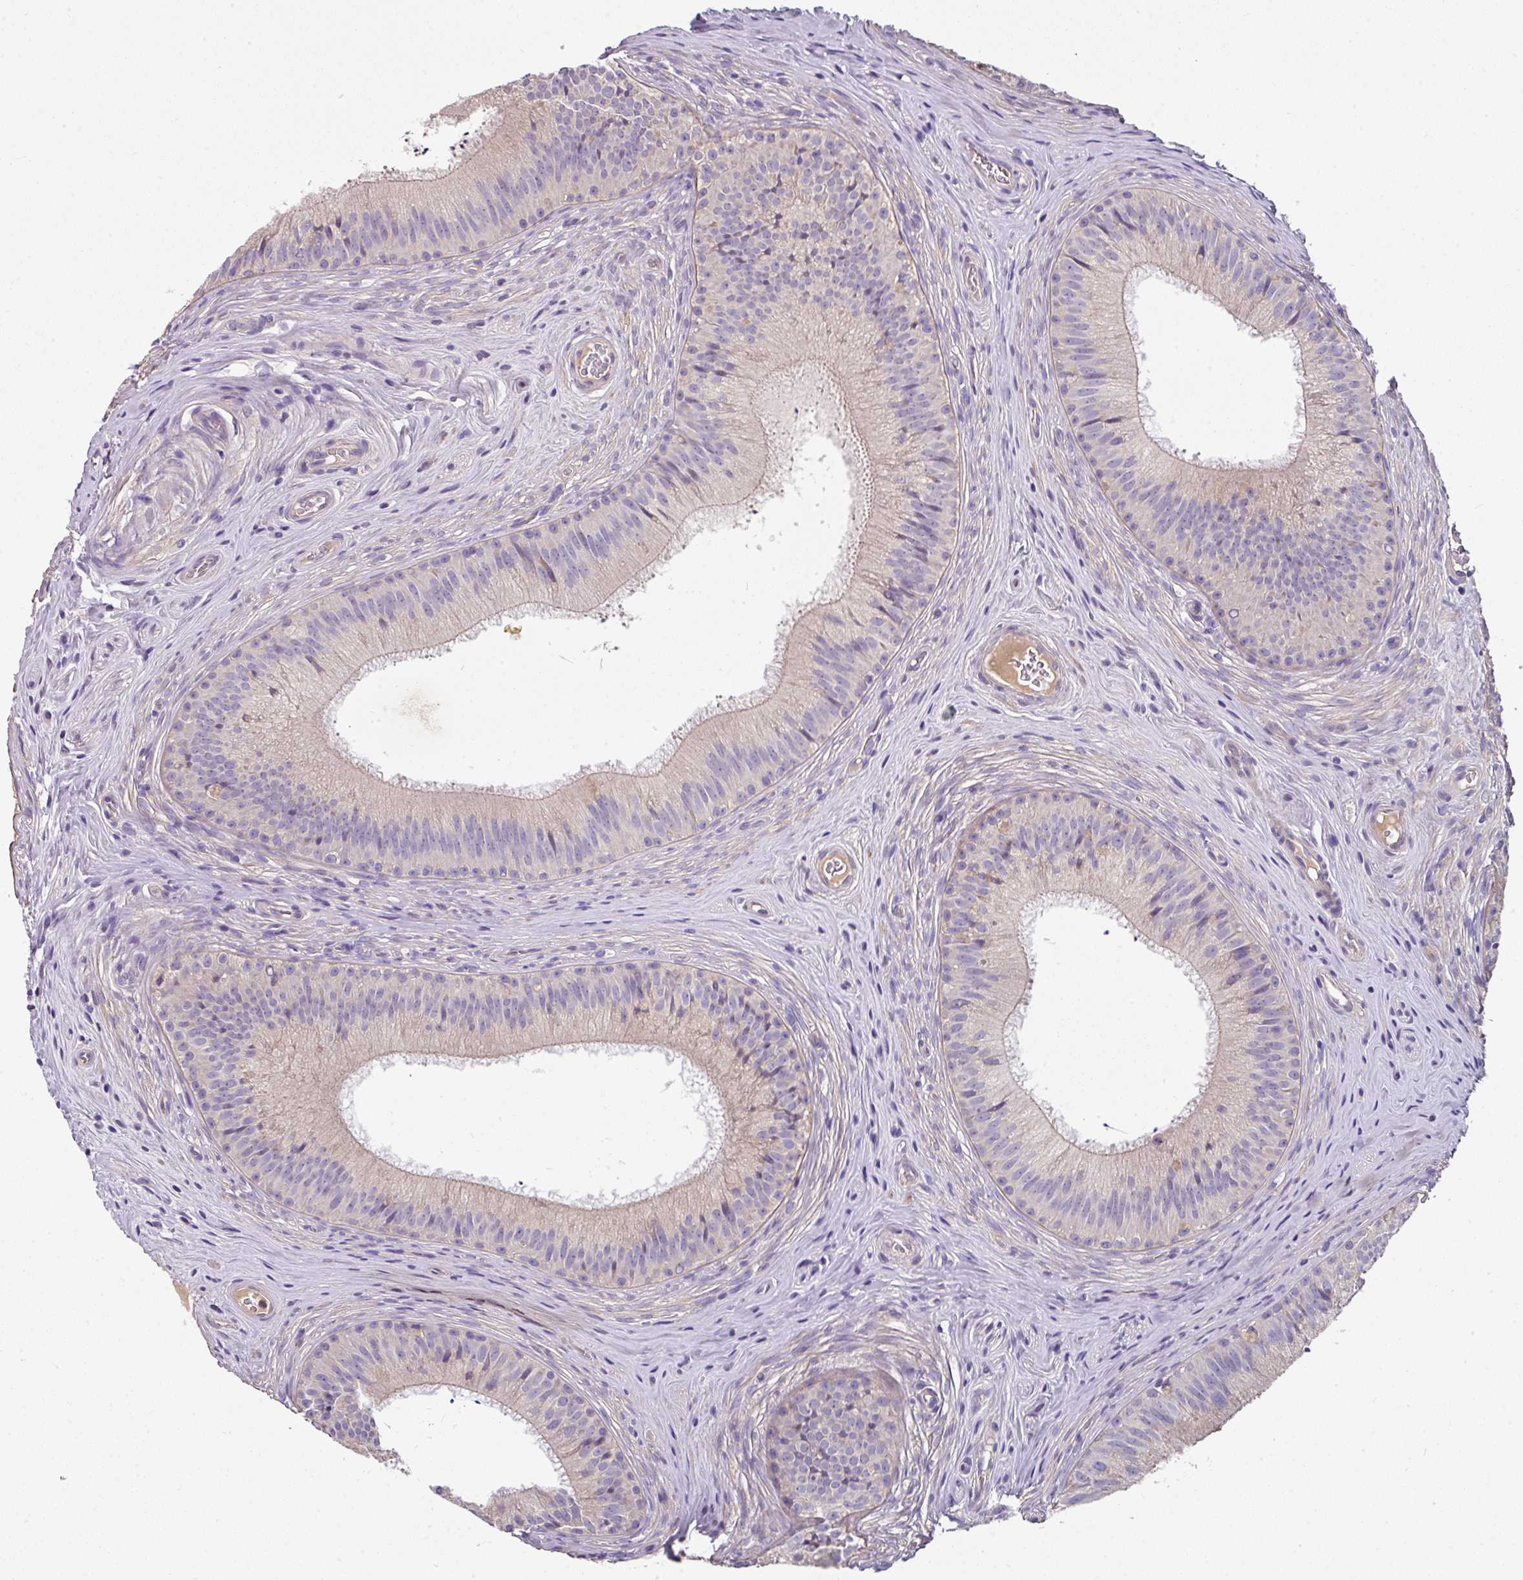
{"staining": {"intensity": "negative", "quantity": "none", "location": "none"}, "tissue": "epididymis", "cell_type": "Glandular cells", "image_type": "normal", "snomed": [{"axis": "morphology", "description": "Normal tissue, NOS"}, {"axis": "topography", "description": "Epididymis"}], "caption": "This is a micrograph of IHC staining of benign epididymis, which shows no positivity in glandular cells. (IHC, brightfield microscopy, high magnification).", "gene": "C4orf48", "patient": {"sex": "male", "age": 24}}